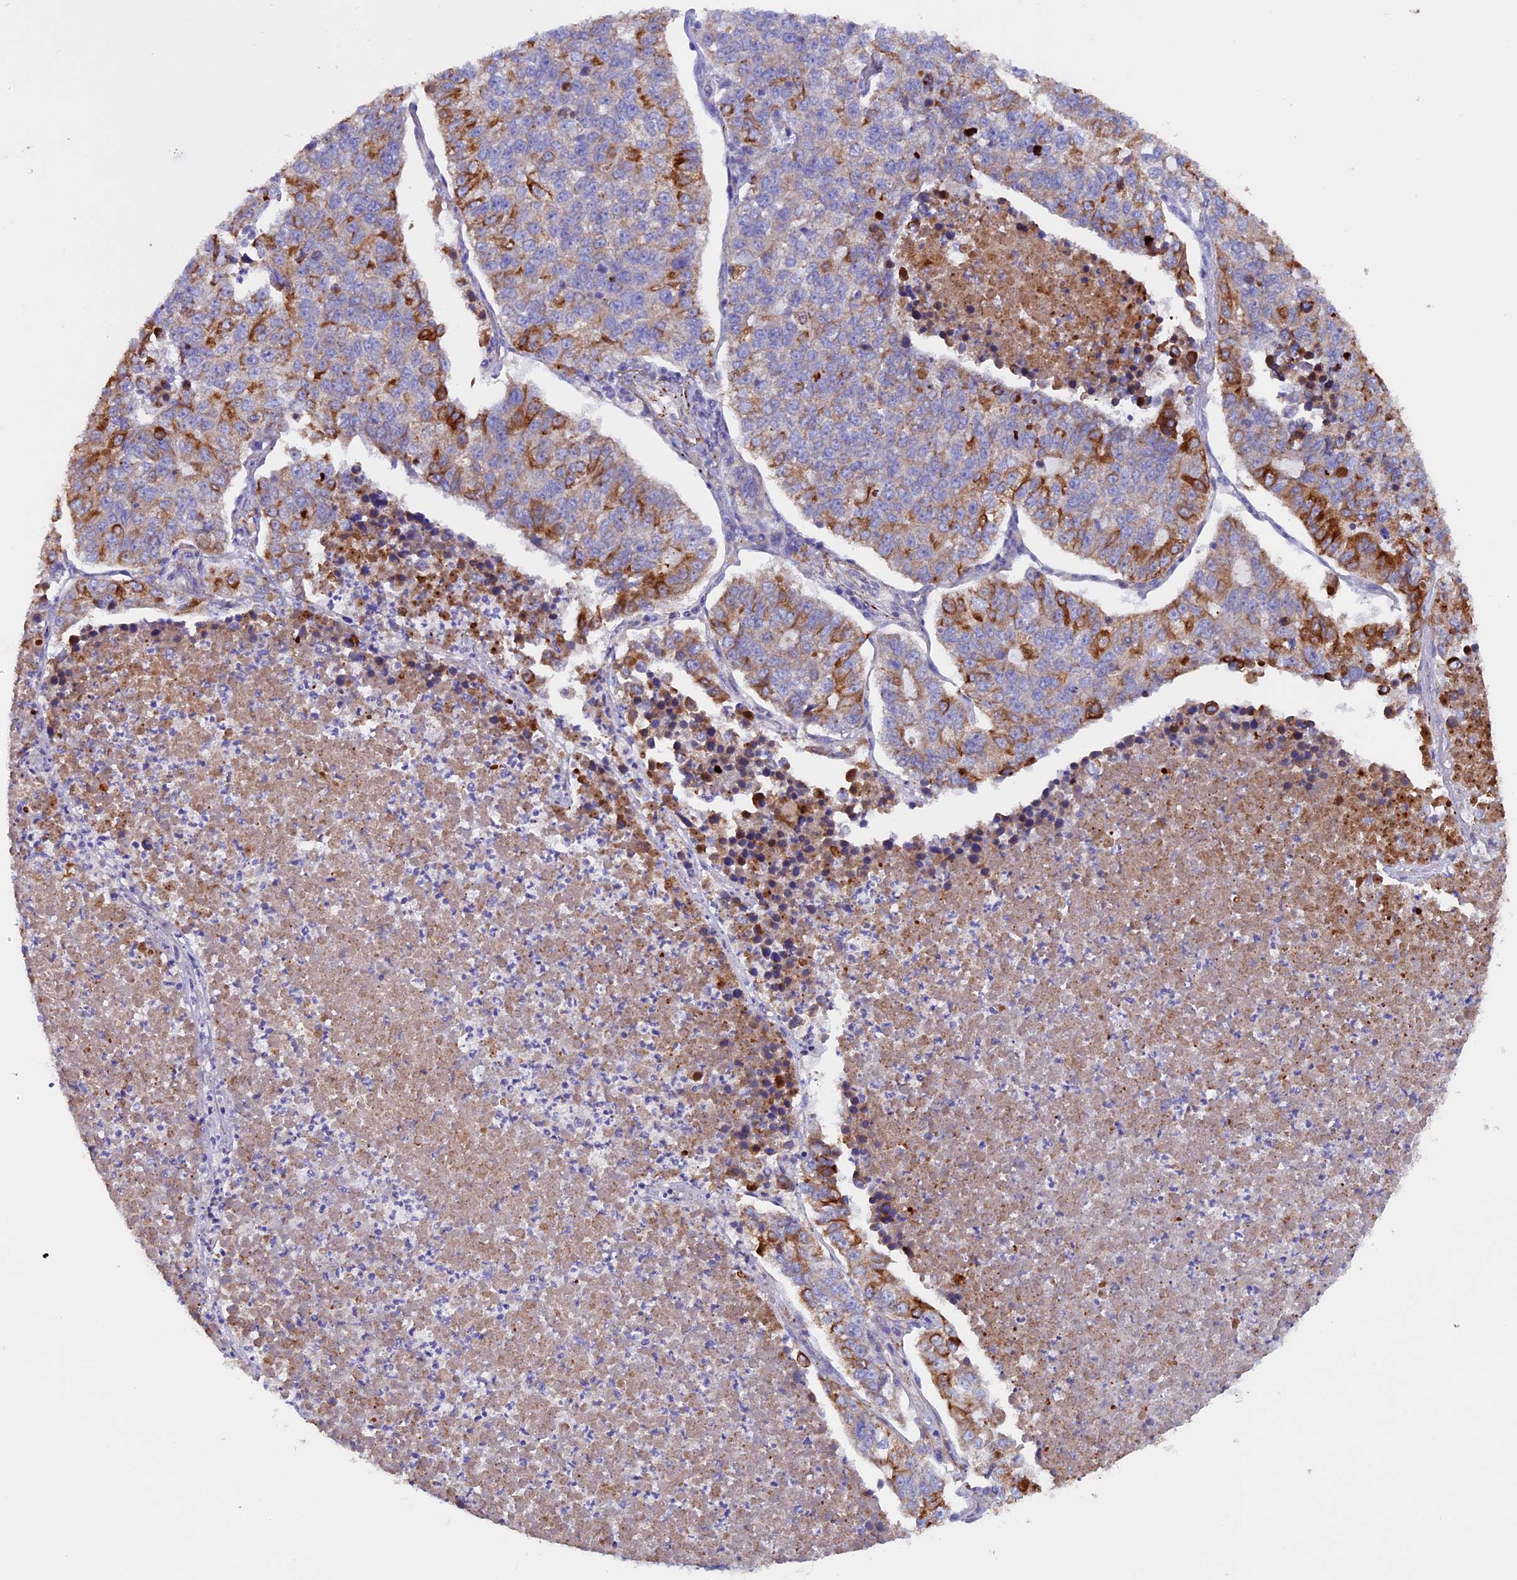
{"staining": {"intensity": "moderate", "quantity": "<25%", "location": "cytoplasmic/membranous"}, "tissue": "lung cancer", "cell_type": "Tumor cells", "image_type": "cancer", "snomed": [{"axis": "morphology", "description": "Adenocarcinoma, NOS"}, {"axis": "topography", "description": "Lung"}], "caption": "Protein expression analysis of lung adenocarcinoma reveals moderate cytoplasmic/membranous positivity in about <25% of tumor cells. (brown staining indicates protein expression, while blue staining denotes nuclei).", "gene": "PTPN9", "patient": {"sex": "male", "age": 49}}